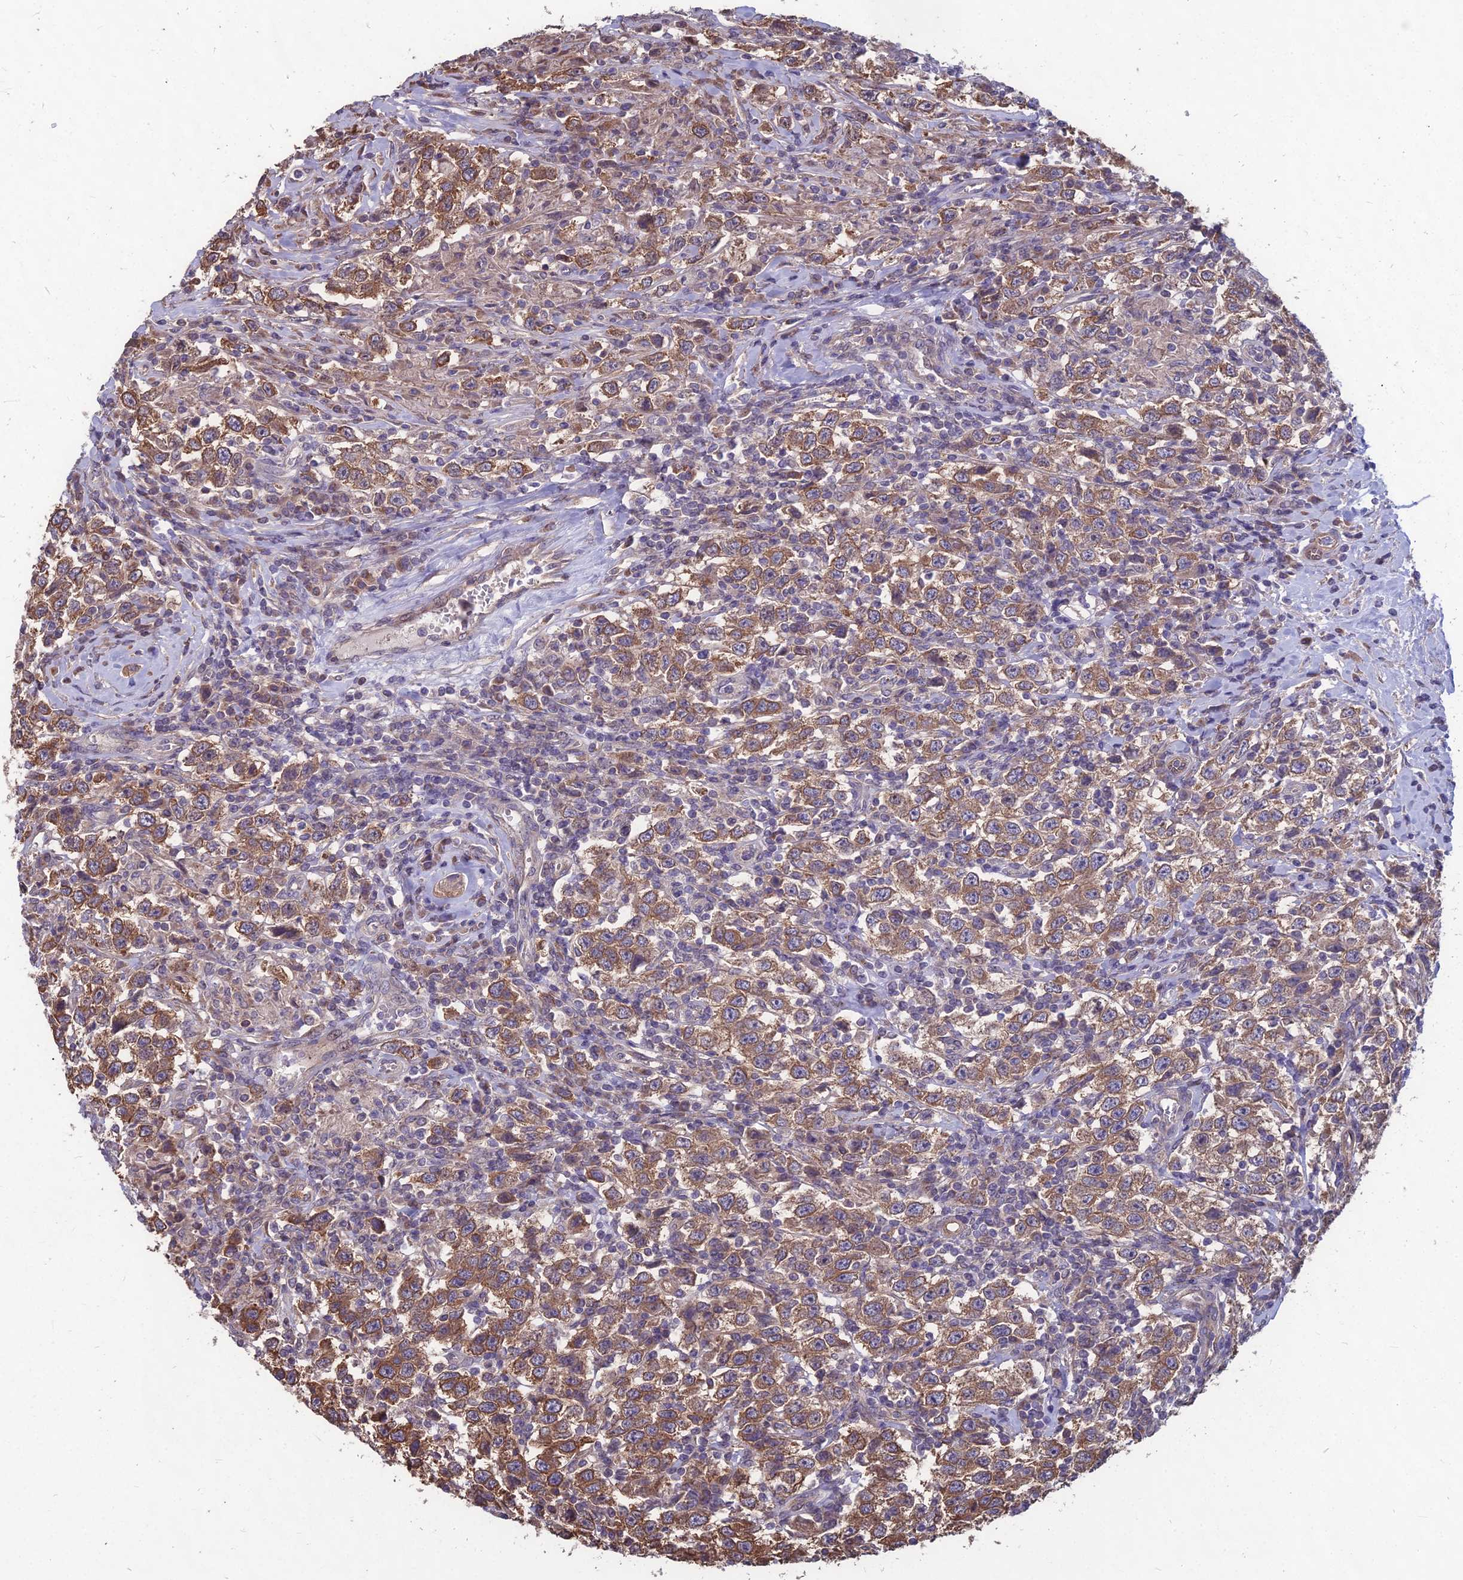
{"staining": {"intensity": "moderate", "quantity": ">75%", "location": "cytoplasmic/membranous"}, "tissue": "testis cancer", "cell_type": "Tumor cells", "image_type": "cancer", "snomed": [{"axis": "morphology", "description": "Seminoma, NOS"}, {"axis": "topography", "description": "Testis"}], "caption": "Immunohistochemical staining of testis cancer (seminoma) displays medium levels of moderate cytoplasmic/membranous protein positivity in approximately >75% of tumor cells. The staining is performed using DAB (3,3'-diaminobenzidine) brown chromogen to label protein expression. The nuclei are counter-stained blue using hematoxylin.", "gene": "LSM6", "patient": {"sex": "male", "age": 41}}